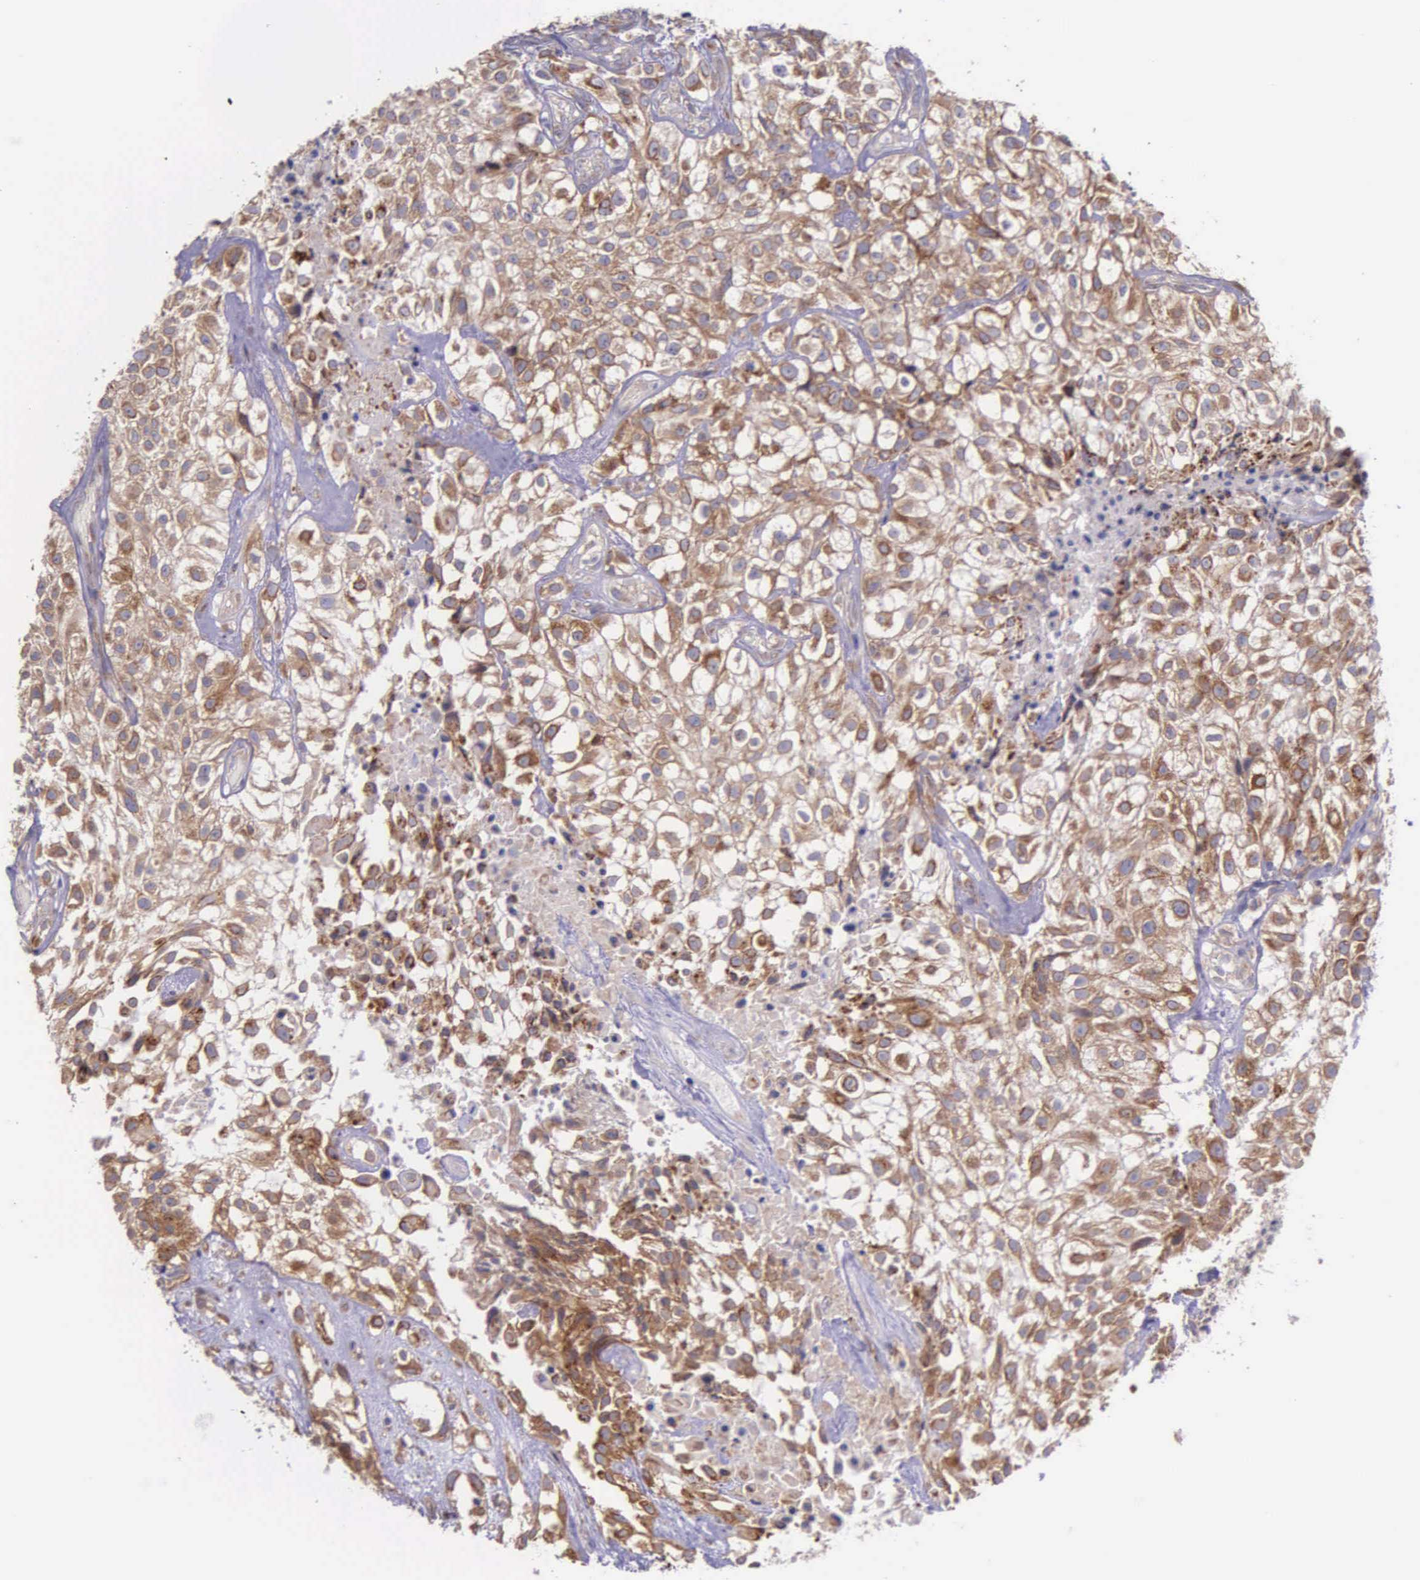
{"staining": {"intensity": "moderate", "quantity": "25%-75%", "location": "cytoplasmic/membranous"}, "tissue": "urothelial cancer", "cell_type": "Tumor cells", "image_type": "cancer", "snomed": [{"axis": "morphology", "description": "Urothelial carcinoma, High grade"}, {"axis": "topography", "description": "Urinary bladder"}], "caption": "Approximately 25%-75% of tumor cells in urothelial cancer exhibit moderate cytoplasmic/membranous protein positivity as visualized by brown immunohistochemical staining.", "gene": "NSDHL", "patient": {"sex": "male", "age": 56}}